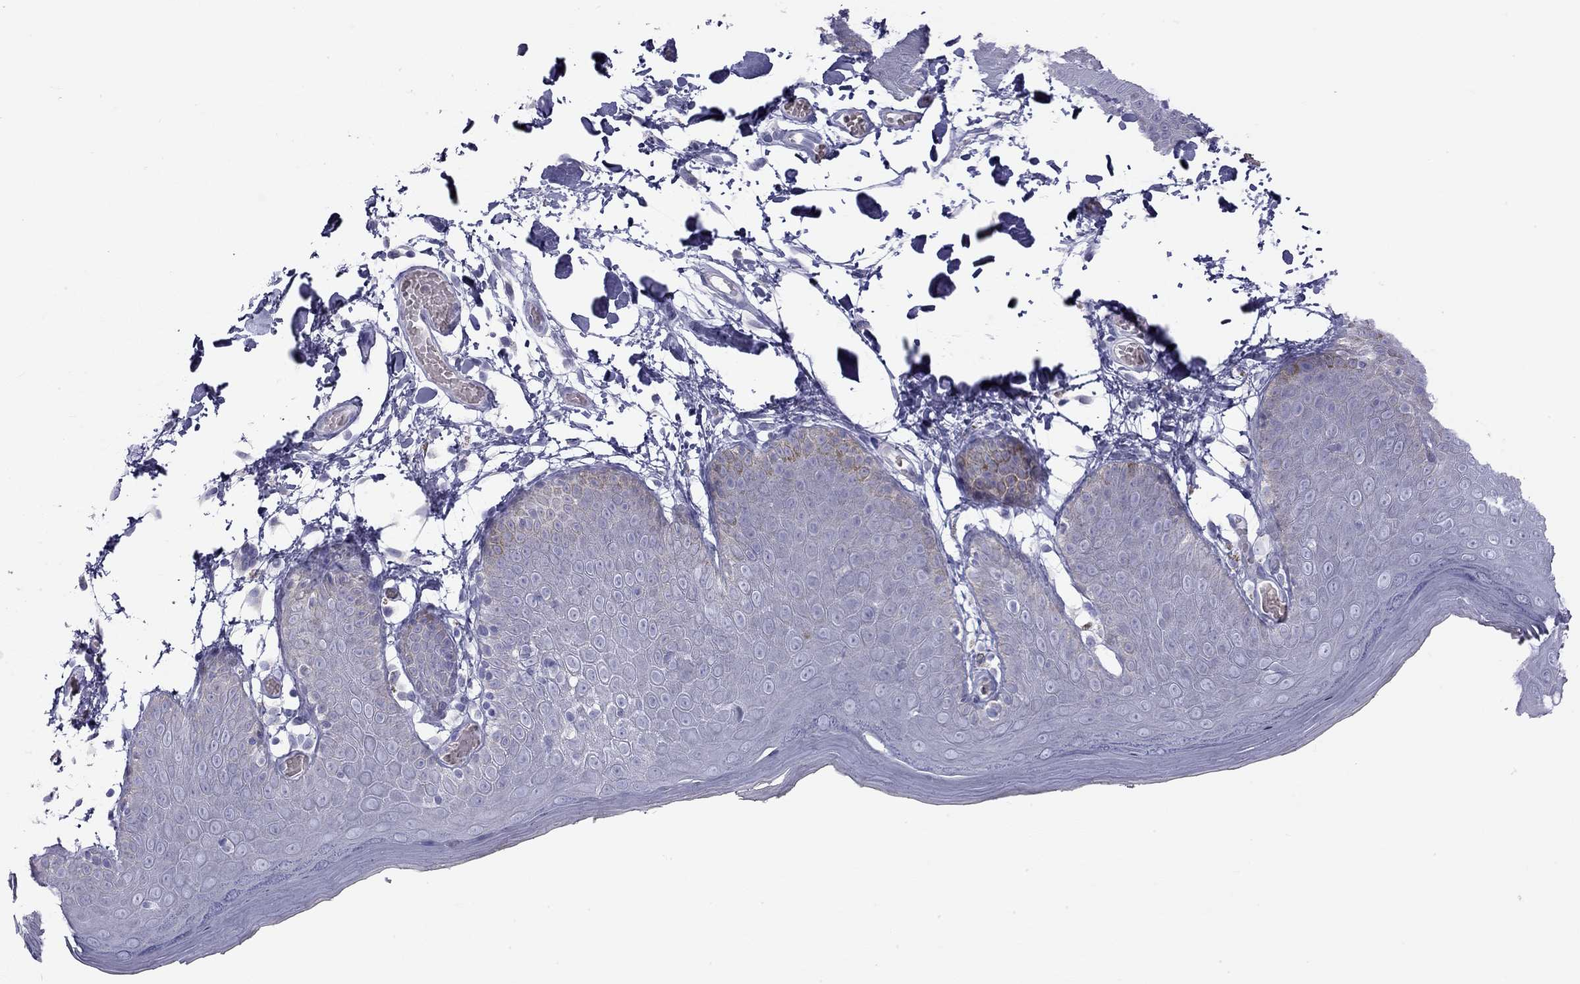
{"staining": {"intensity": "negative", "quantity": "none", "location": "none"}, "tissue": "skin", "cell_type": "Epidermal cells", "image_type": "normal", "snomed": [{"axis": "morphology", "description": "Normal tissue, NOS"}, {"axis": "topography", "description": "Anal"}], "caption": "Epidermal cells show no significant protein staining in normal skin.", "gene": "TDRD6", "patient": {"sex": "male", "age": 53}}